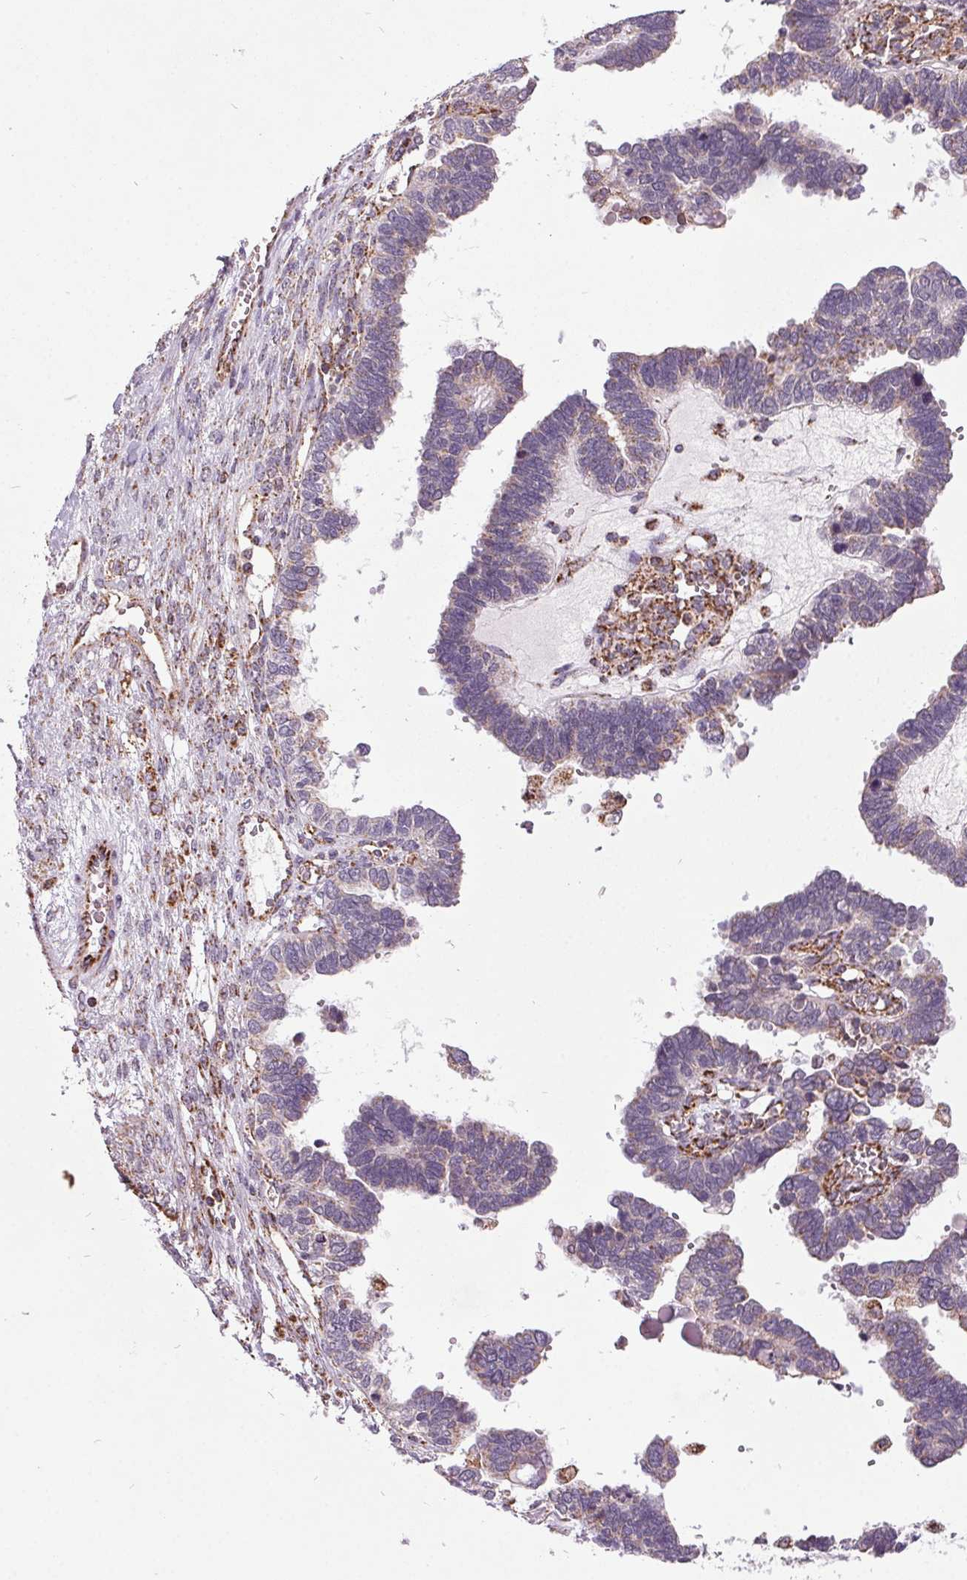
{"staining": {"intensity": "weak", "quantity": "<25%", "location": "cytoplasmic/membranous"}, "tissue": "ovarian cancer", "cell_type": "Tumor cells", "image_type": "cancer", "snomed": [{"axis": "morphology", "description": "Cystadenocarcinoma, serous, NOS"}, {"axis": "topography", "description": "Ovary"}], "caption": "This is an immunohistochemistry (IHC) histopathology image of human ovarian cancer (serous cystadenocarcinoma). There is no expression in tumor cells.", "gene": "NDUFS6", "patient": {"sex": "female", "age": 51}}